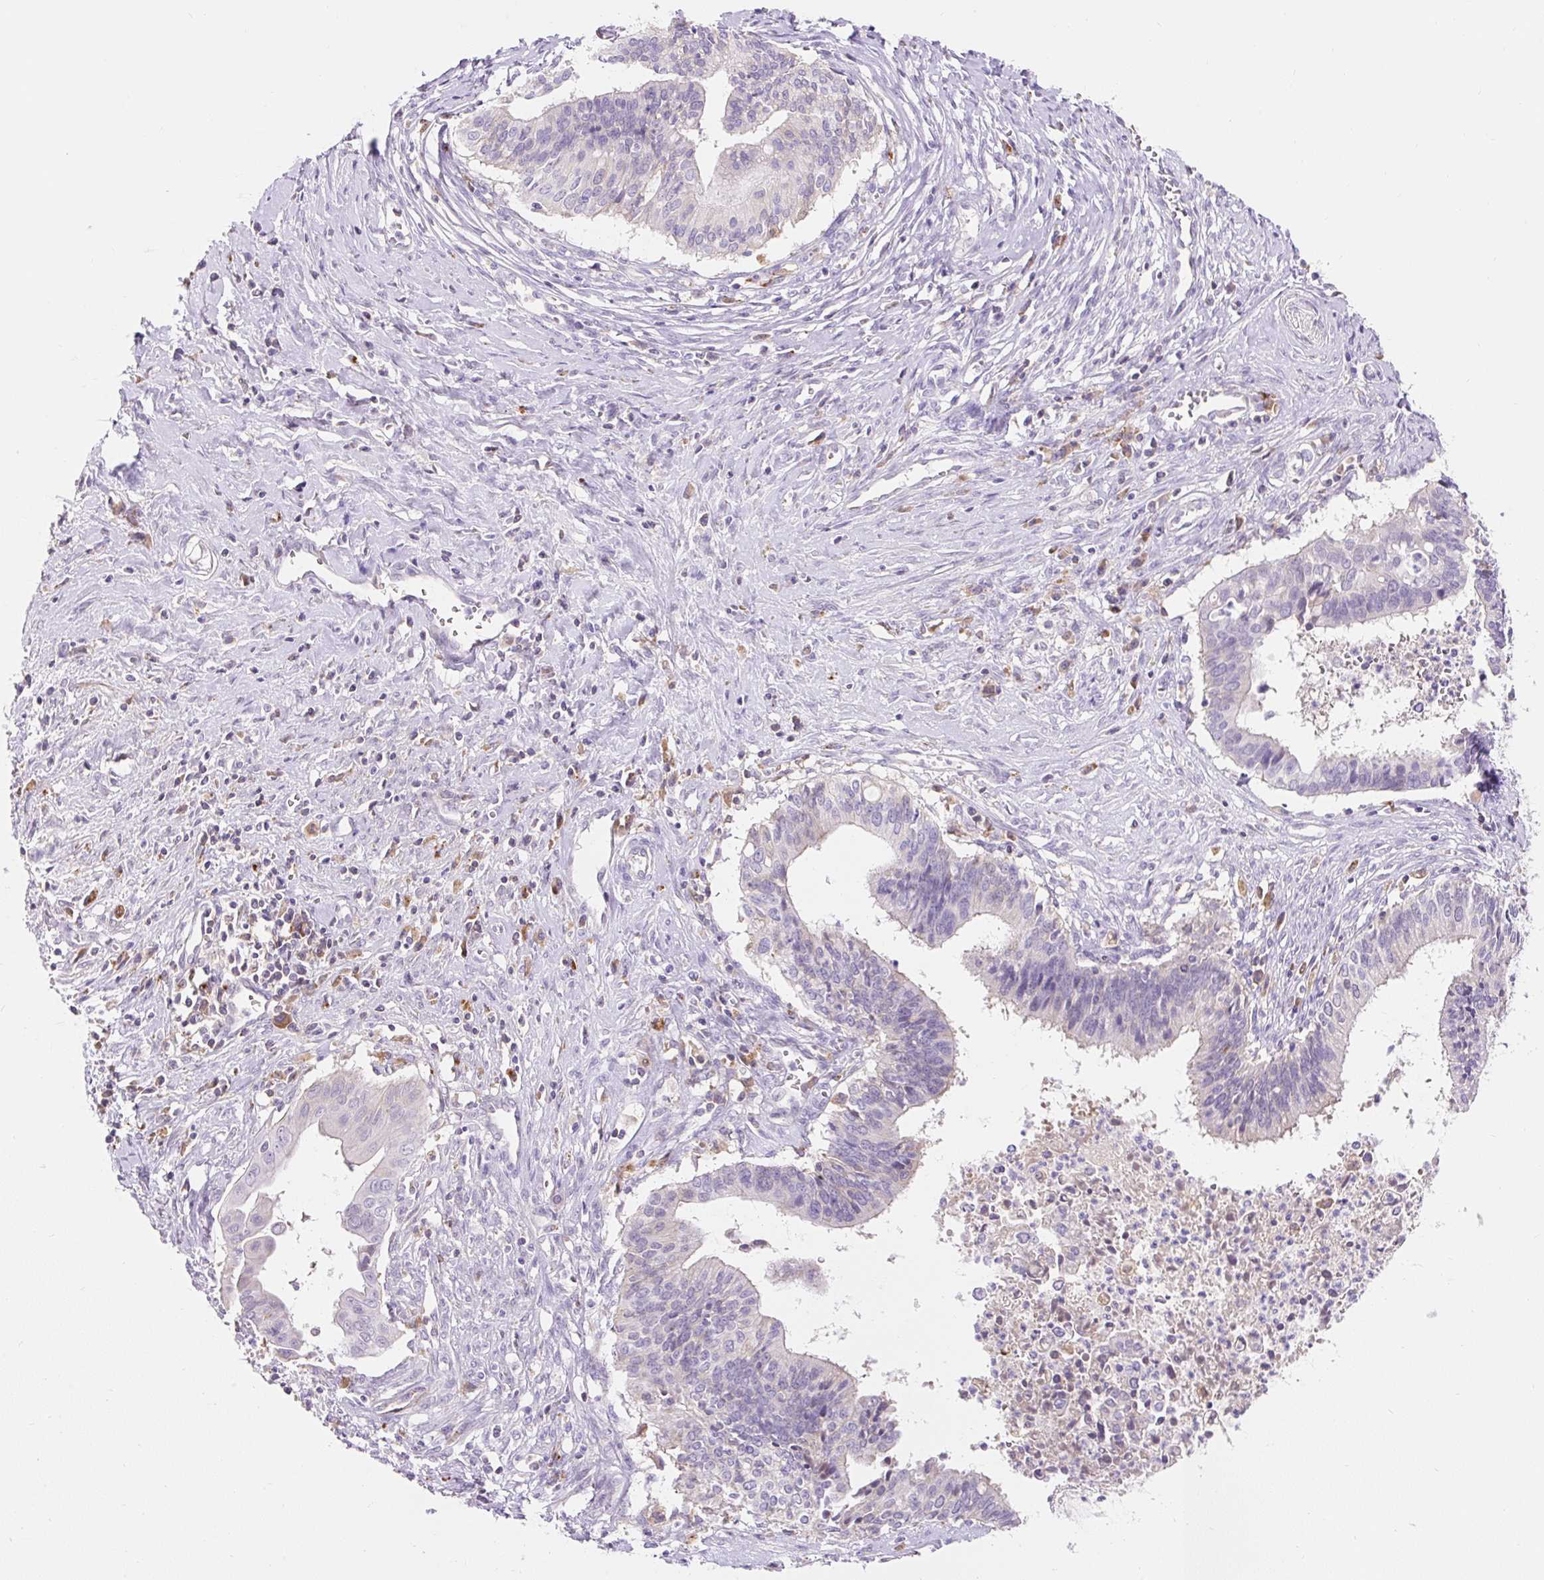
{"staining": {"intensity": "negative", "quantity": "none", "location": "none"}, "tissue": "cervical cancer", "cell_type": "Tumor cells", "image_type": "cancer", "snomed": [{"axis": "morphology", "description": "Adenocarcinoma, NOS"}, {"axis": "topography", "description": "Cervix"}], "caption": "Immunohistochemical staining of cervical cancer demonstrates no significant positivity in tumor cells.", "gene": "TMEM150C", "patient": {"sex": "female", "age": 44}}